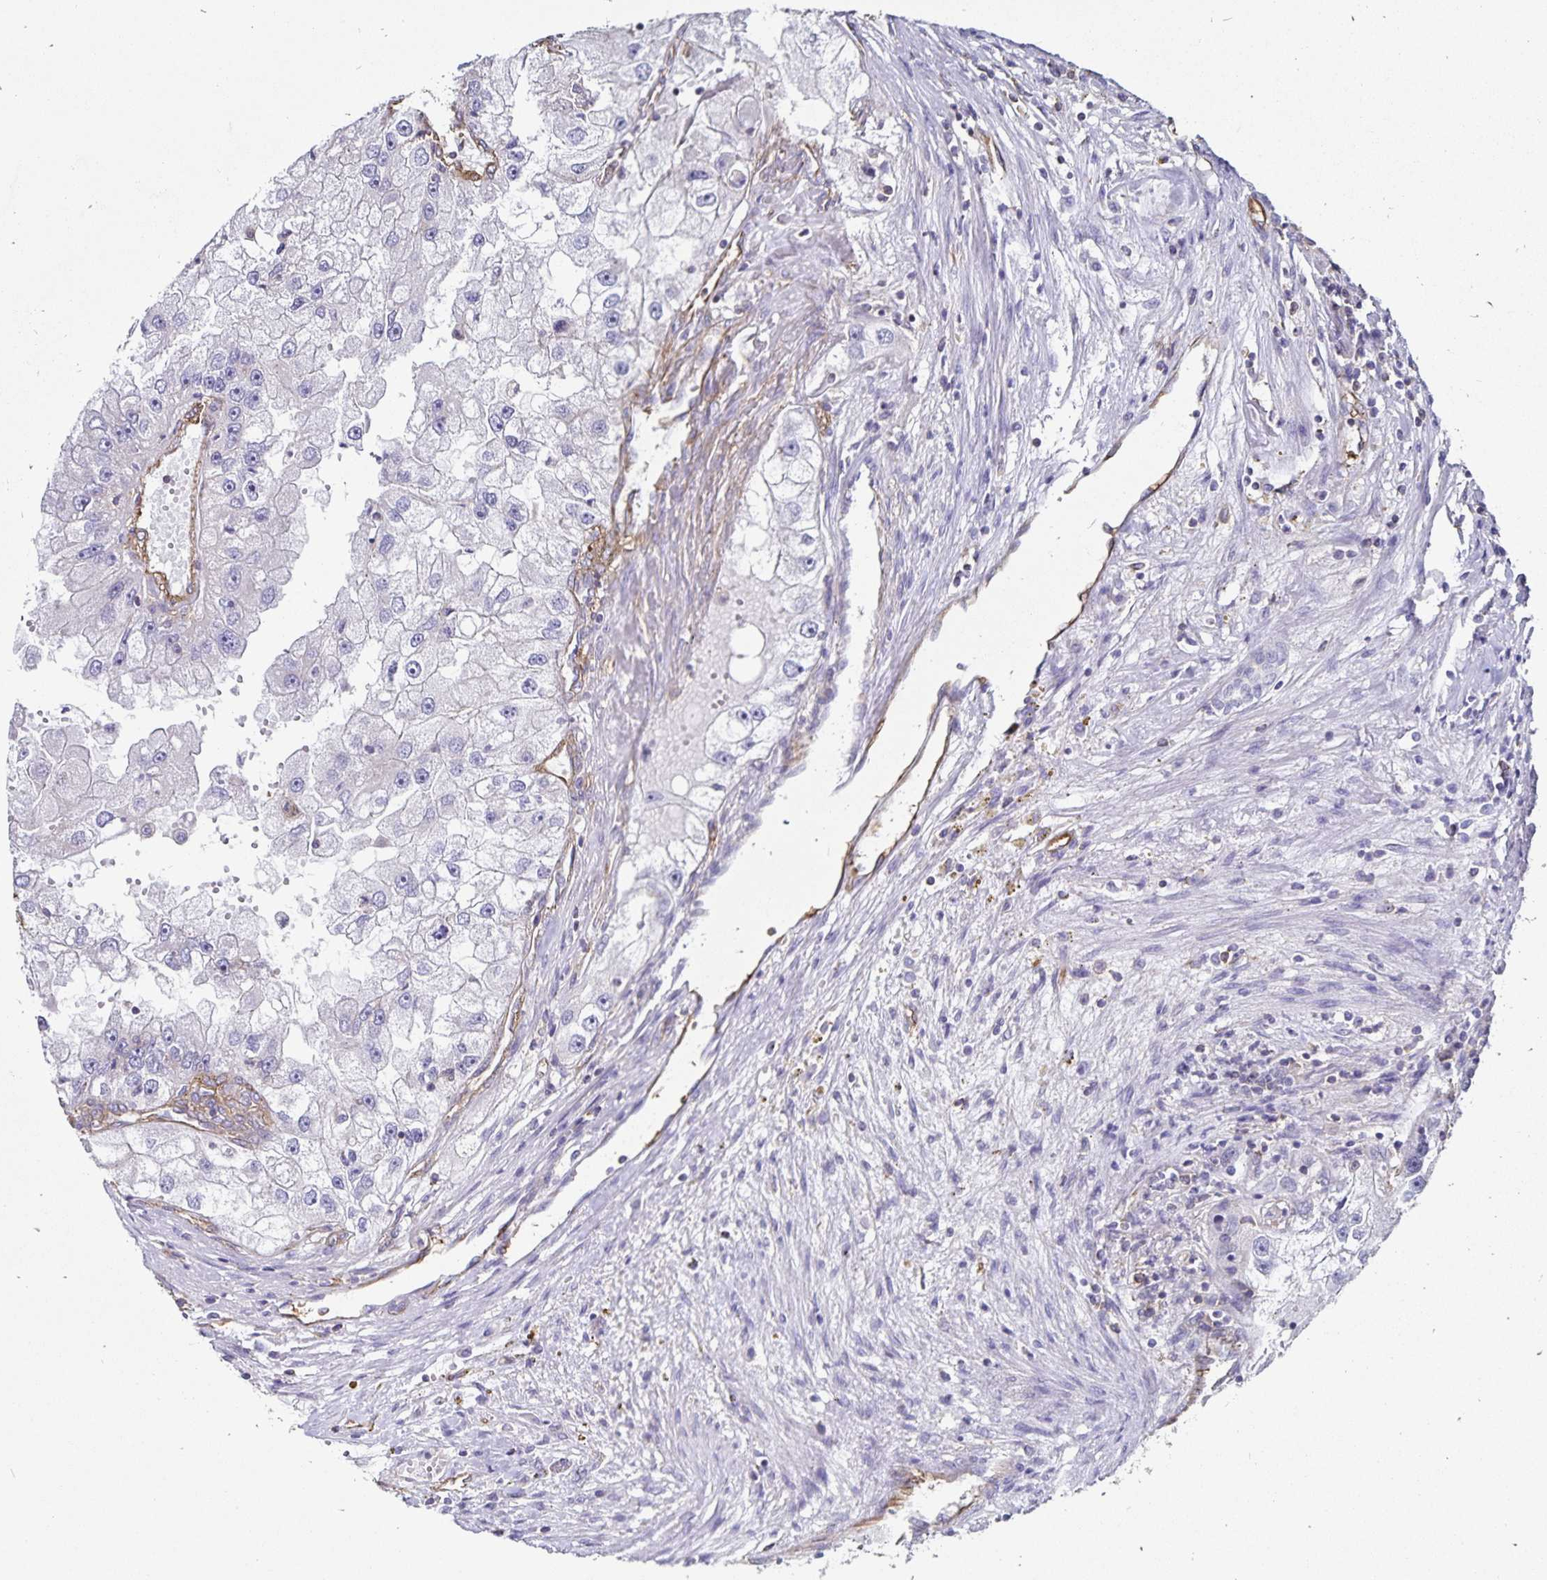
{"staining": {"intensity": "negative", "quantity": "none", "location": "none"}, "tissue": "renal cancer", "cell_type": "Tumor cells", "image_type": "cancer", "snomed": [{"axis": "morphology", "description": "Adenocarcinoma, NOS"}, {"axis": "topography", "description": "Kidney"}], "caption": "DAB immunohistochemical staining of human renal adenocarcinoma demonstrates no significant staining in tumor cells.", "gene": "RPRML", "patient": {"sex": "male", "age": 63}}